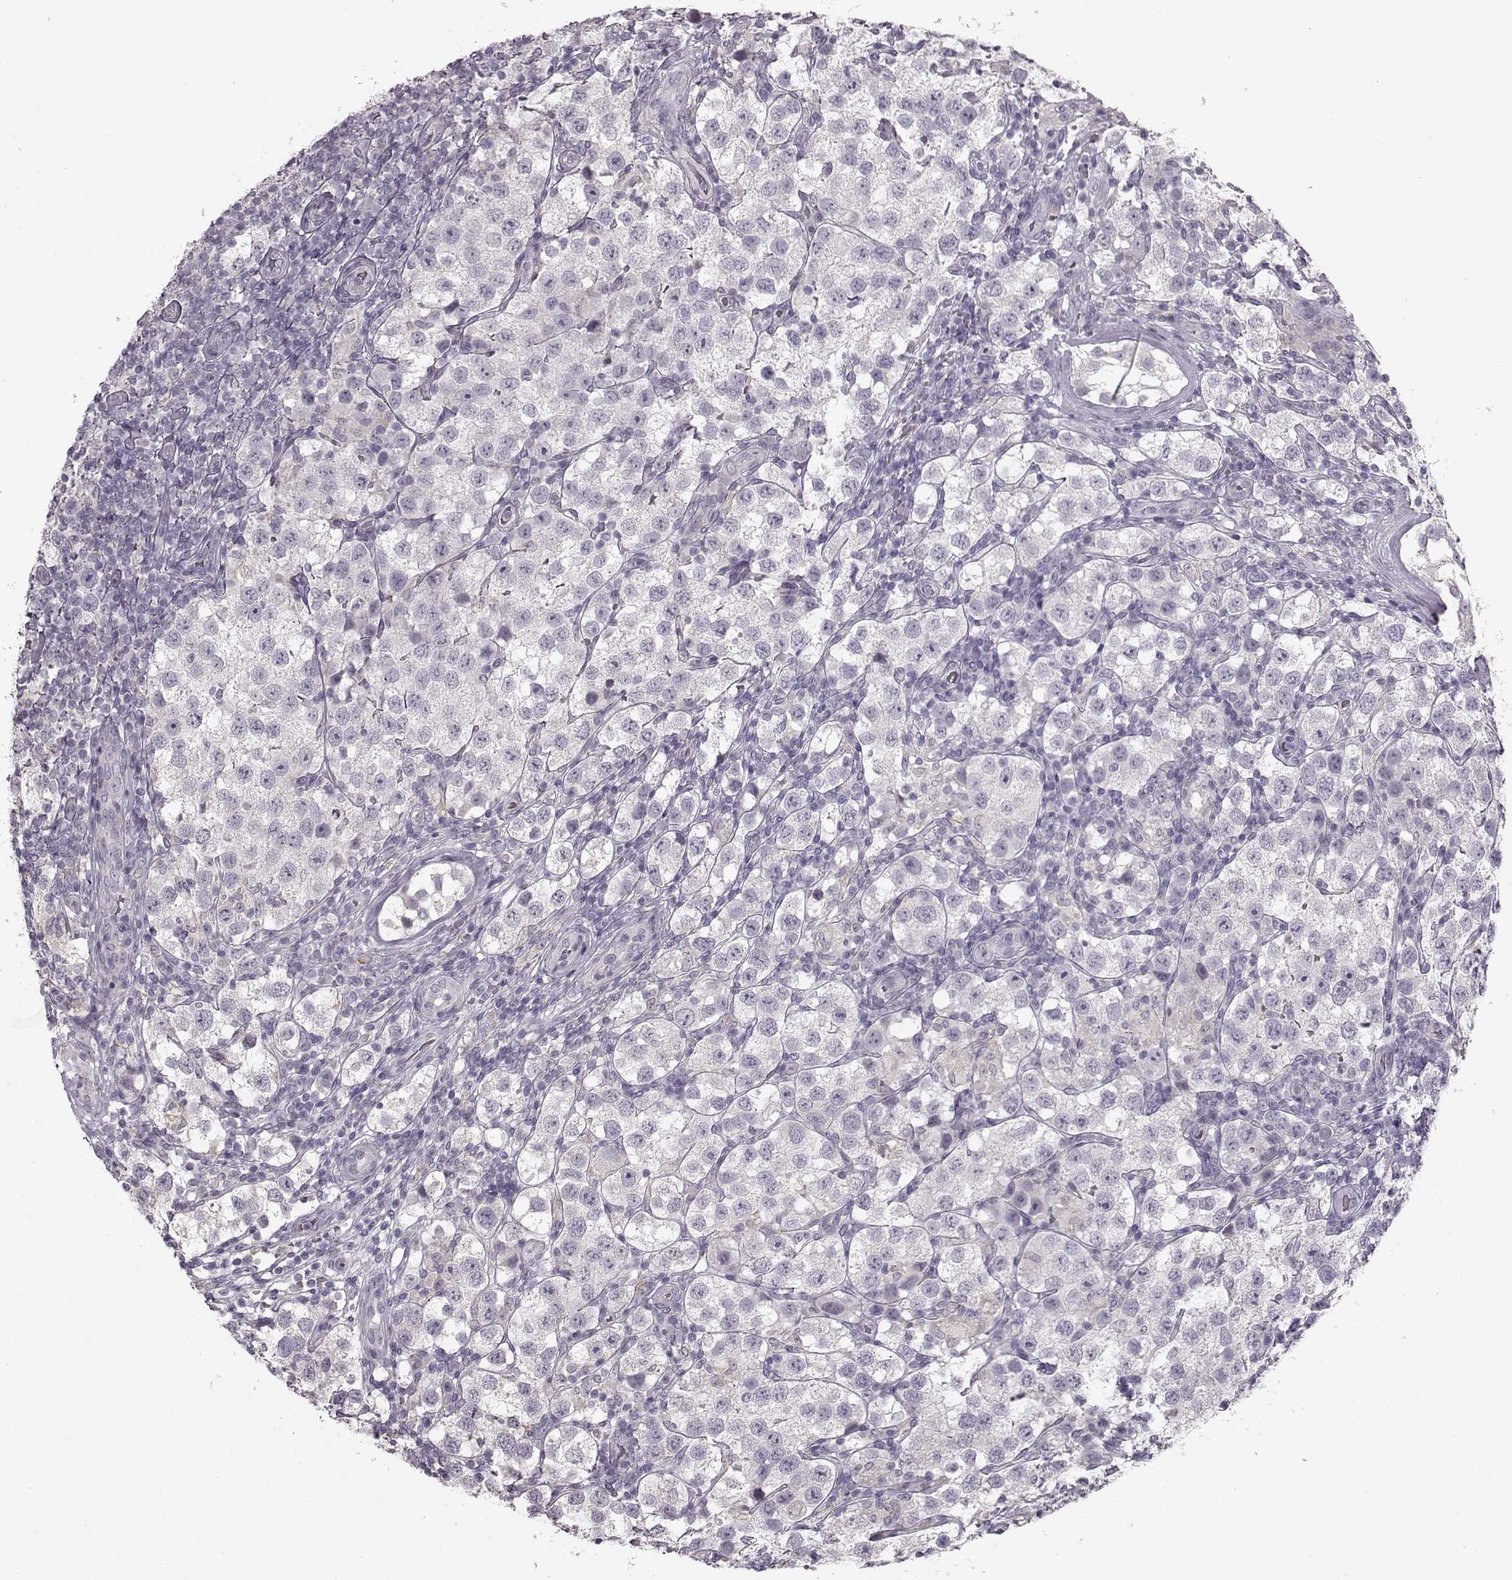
{"staining": {"intensity": "negative", "quantity": "none", "location": "none"}, "tissue": "testis cancer", "cell_type": "Tumor cells", "image_type": "cancer", "snomed": [{"axis": "morphology", "description": "Seminoma, NOS"}, {"axis": "topography", "description": "Testis"}], "caption": "Protein analysis of seminoma (testis) exhibits no significant expression in tumor cells.", "gene": "MAP6D1", "patient": {"sex": "male", "age": 37}}